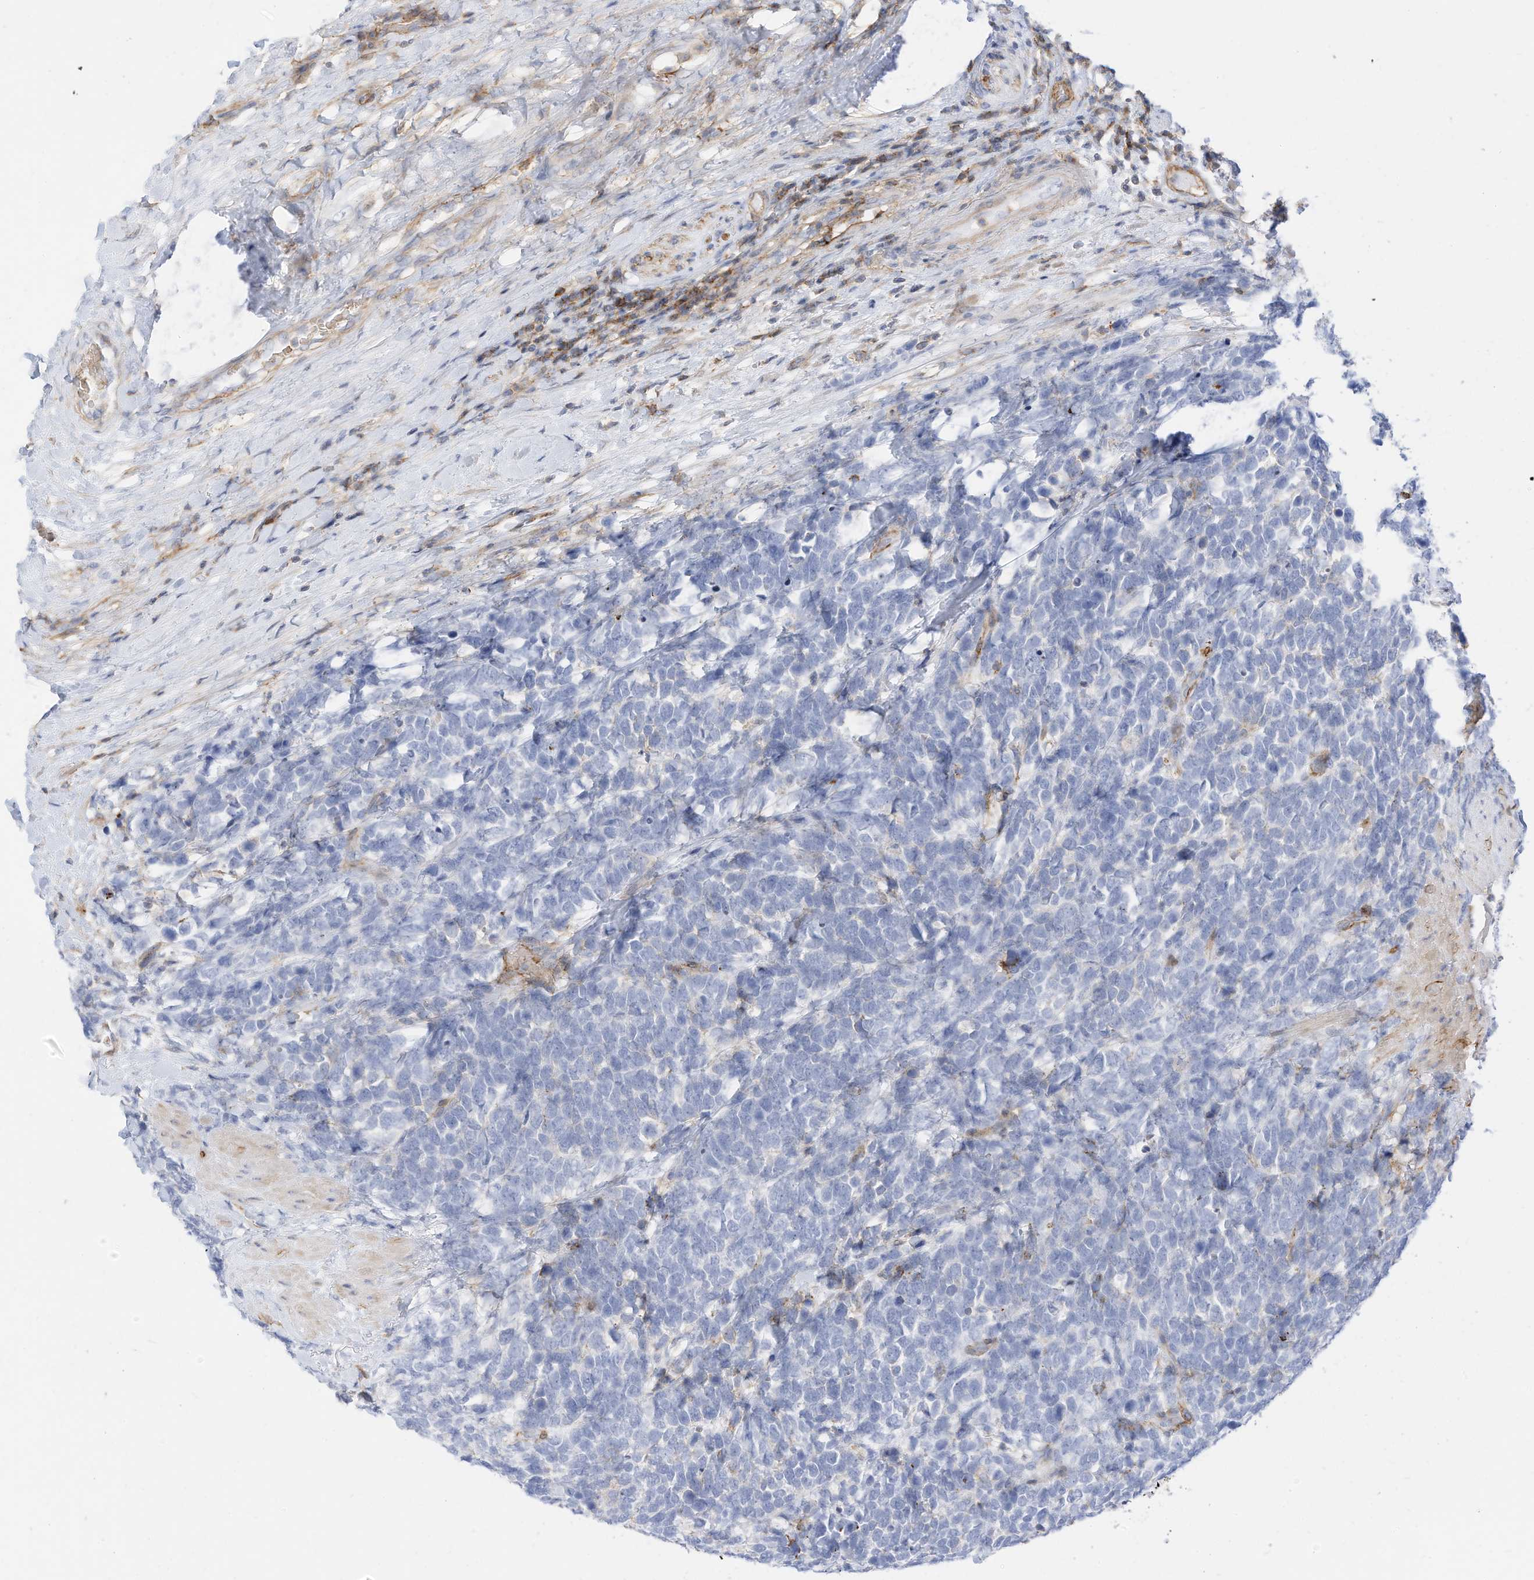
{"staining": {"intensity": "negative", "quantity": "none", "location": "none"}, "tissue": "urothelial cancer", "cell_type": "Tumor cells", "image_type": "cancer", "snomed": [{"axis": "morphology", "description": "Urothelial carcinoma, High grade"}, {"axis": "topography", "description": "Urinary bladder"}], "caption": "This is an IHC micrograph of human urothelial carcinoma (high-grade). There is no expression in tumor cells.", "gene": "TXNDC9", "patient": {"sex": "female", "age": 82}}